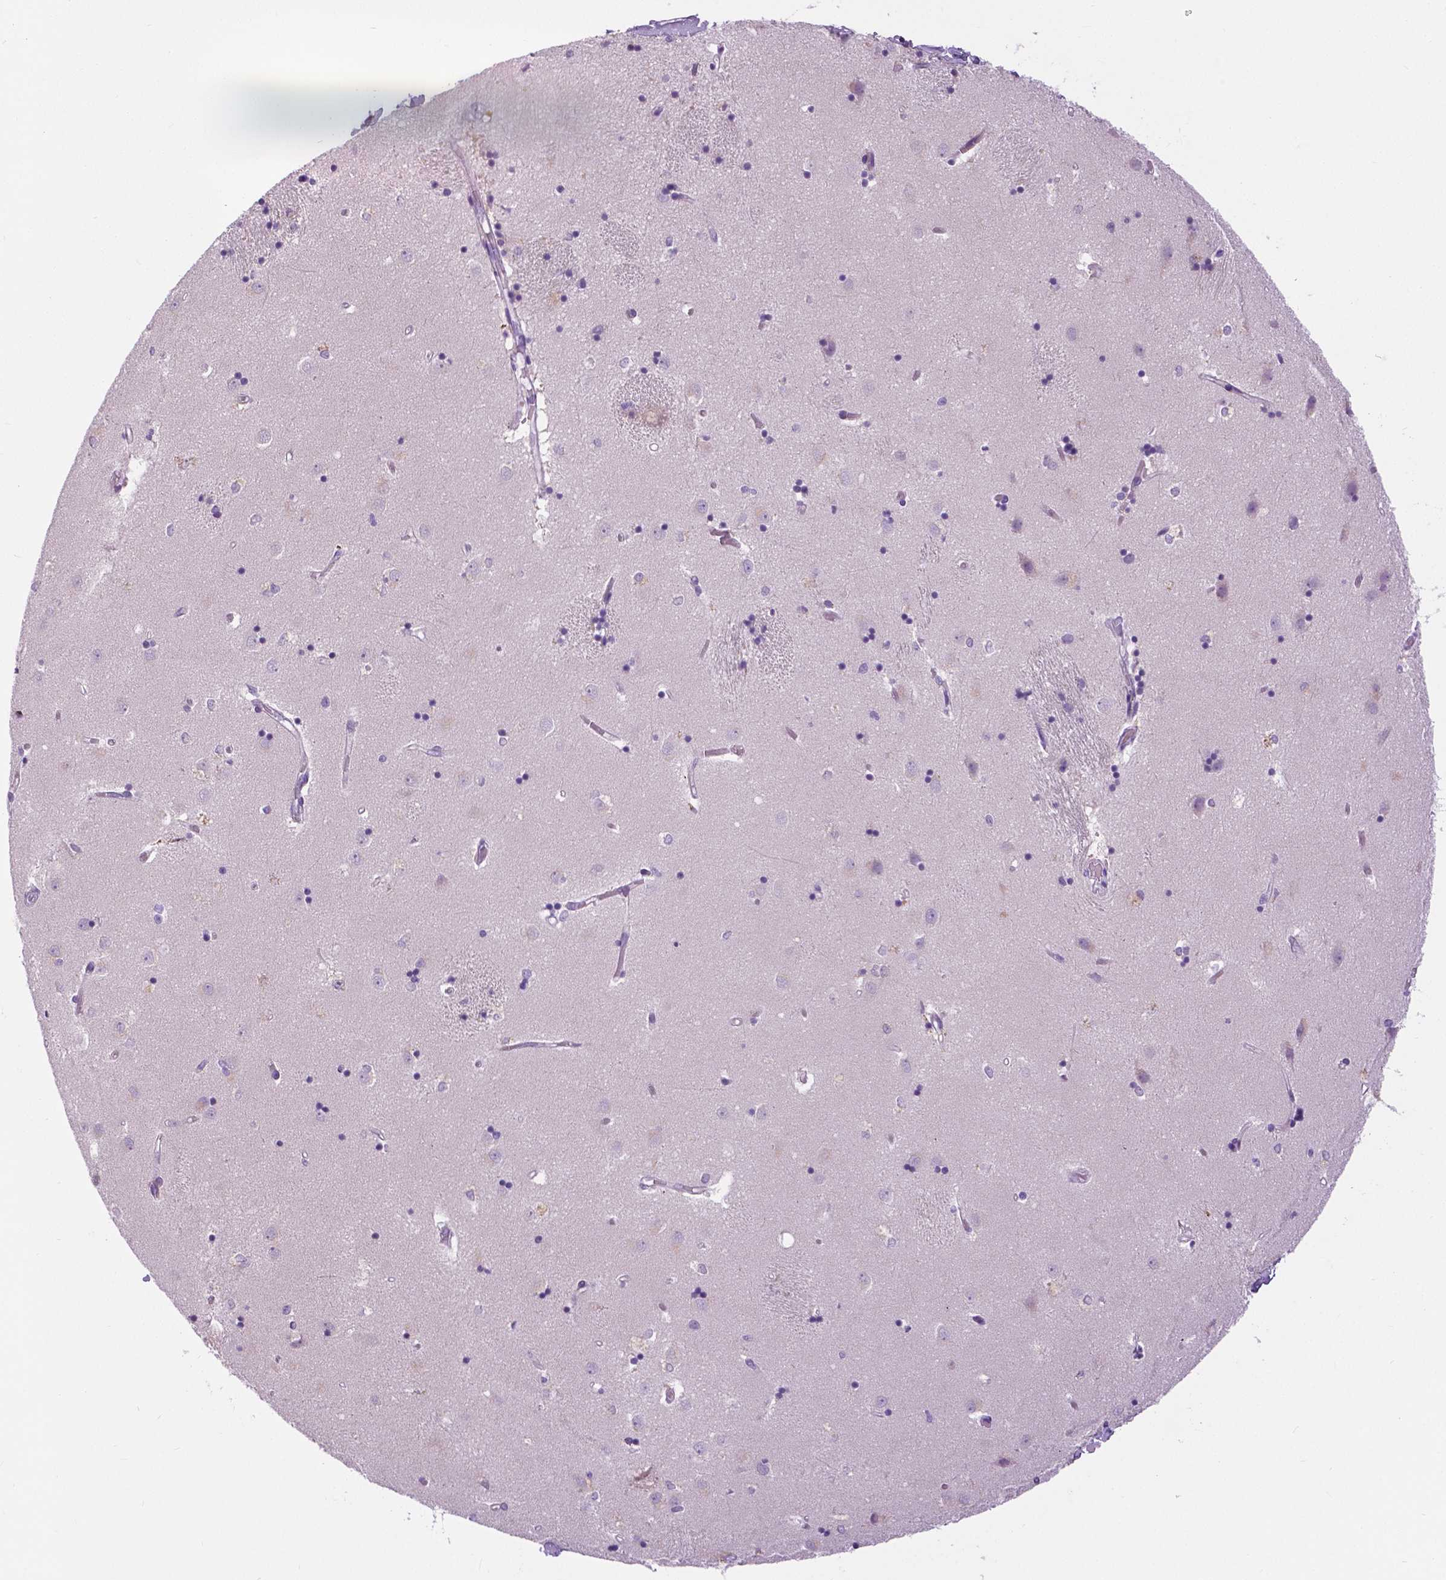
{"staining": {"intensity": "negative", "quantity": "none", "location": "none"}, "tissue": "caudate", "cell_type": "Glial cells", "image_type": "normal", "snomed": [{"axis": "morphology", "description": "Normal tissue, NOS"}, {"axis": "topography", "description": "Lateral ventricle wall"}], "caption": "Immunohistochemistry histopathology image of unremarkable caudate: human caudate stained with DAB (3,3'-diaminobenzidine) reveals no significant protein expression in glial cells.", "gene": "TP53TG5", "patient": {"sex": "male", "age": 54}}